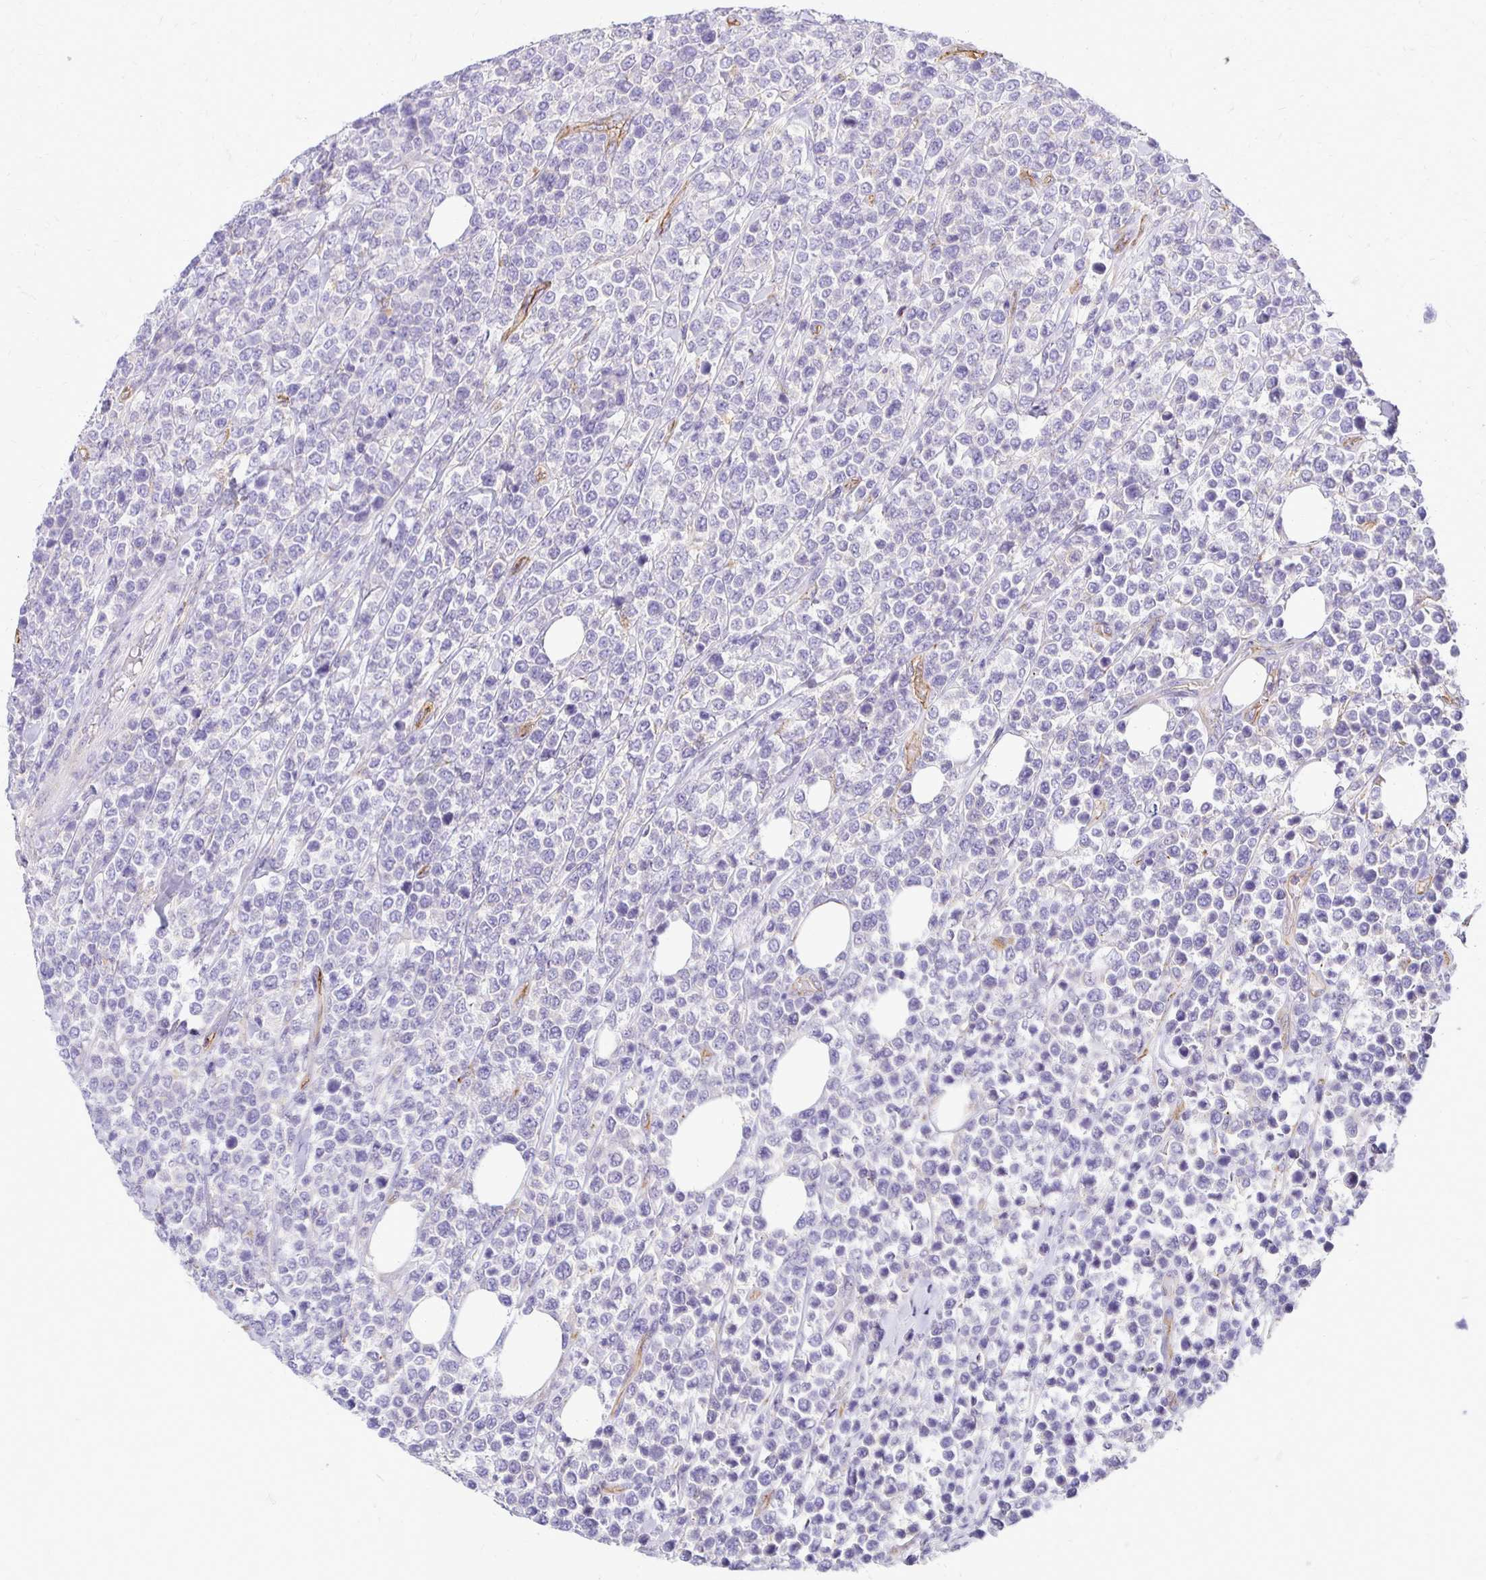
{"staining": {"intensity": "negative", "quantity": "none", "location": "none"}, "tissue": "lymphoma", "cell_type": "Tumor cells", "image_type": "cancer", "snomed": [{"axis": "morphology", "description": "Malignant lymphoma, non-Hodgkin's type, High grade"}, {"axis": "topography", "description": "Soft tissue"}], "caption": "Tumor cells are negative for protein expression in human lymphoma.", "gene": "TTYH1", "patient": {"sex": "female", "age": 56}}